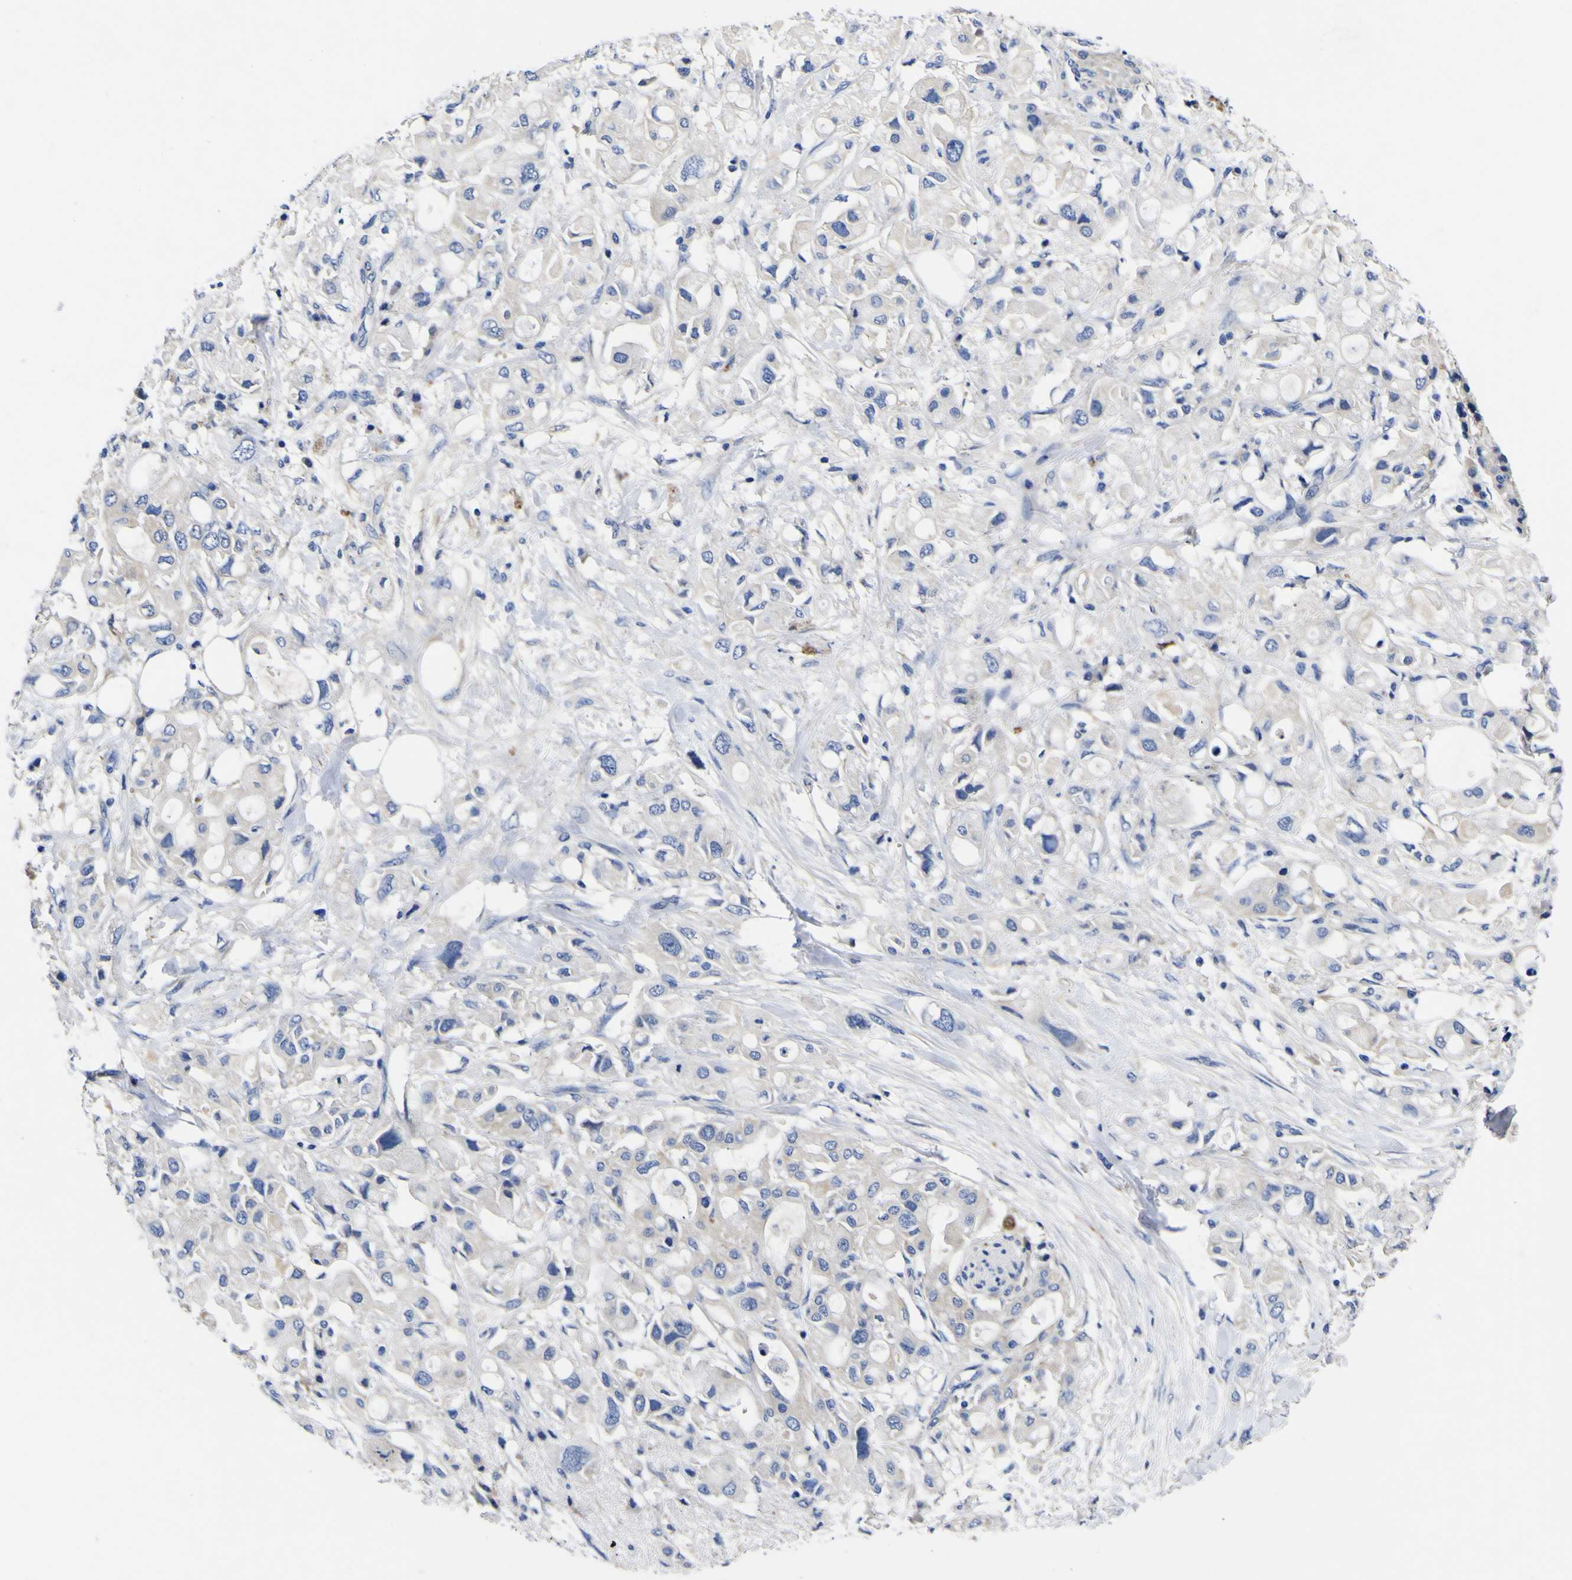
{"staining": {"intensity": "negative", "quantity": "none", "location": "none"}, "tissue": "pancreatic cancer", "cell_type": "Tumor cells", "image_type": "cancer", "snomed": [{"axis": "morphology", "description": "Adenocarcinoma, NOS"}, {"axis": "topography", "description": "Pancreas"}], "caption": "High power microscopy micrograph of an immunohistochemistry histopathology image of pancreatic adenocarcinoma, revealing no significant positivity in tumor cells.", "gene": "VASN", "patient": {"sex": "female", "age": 56}}